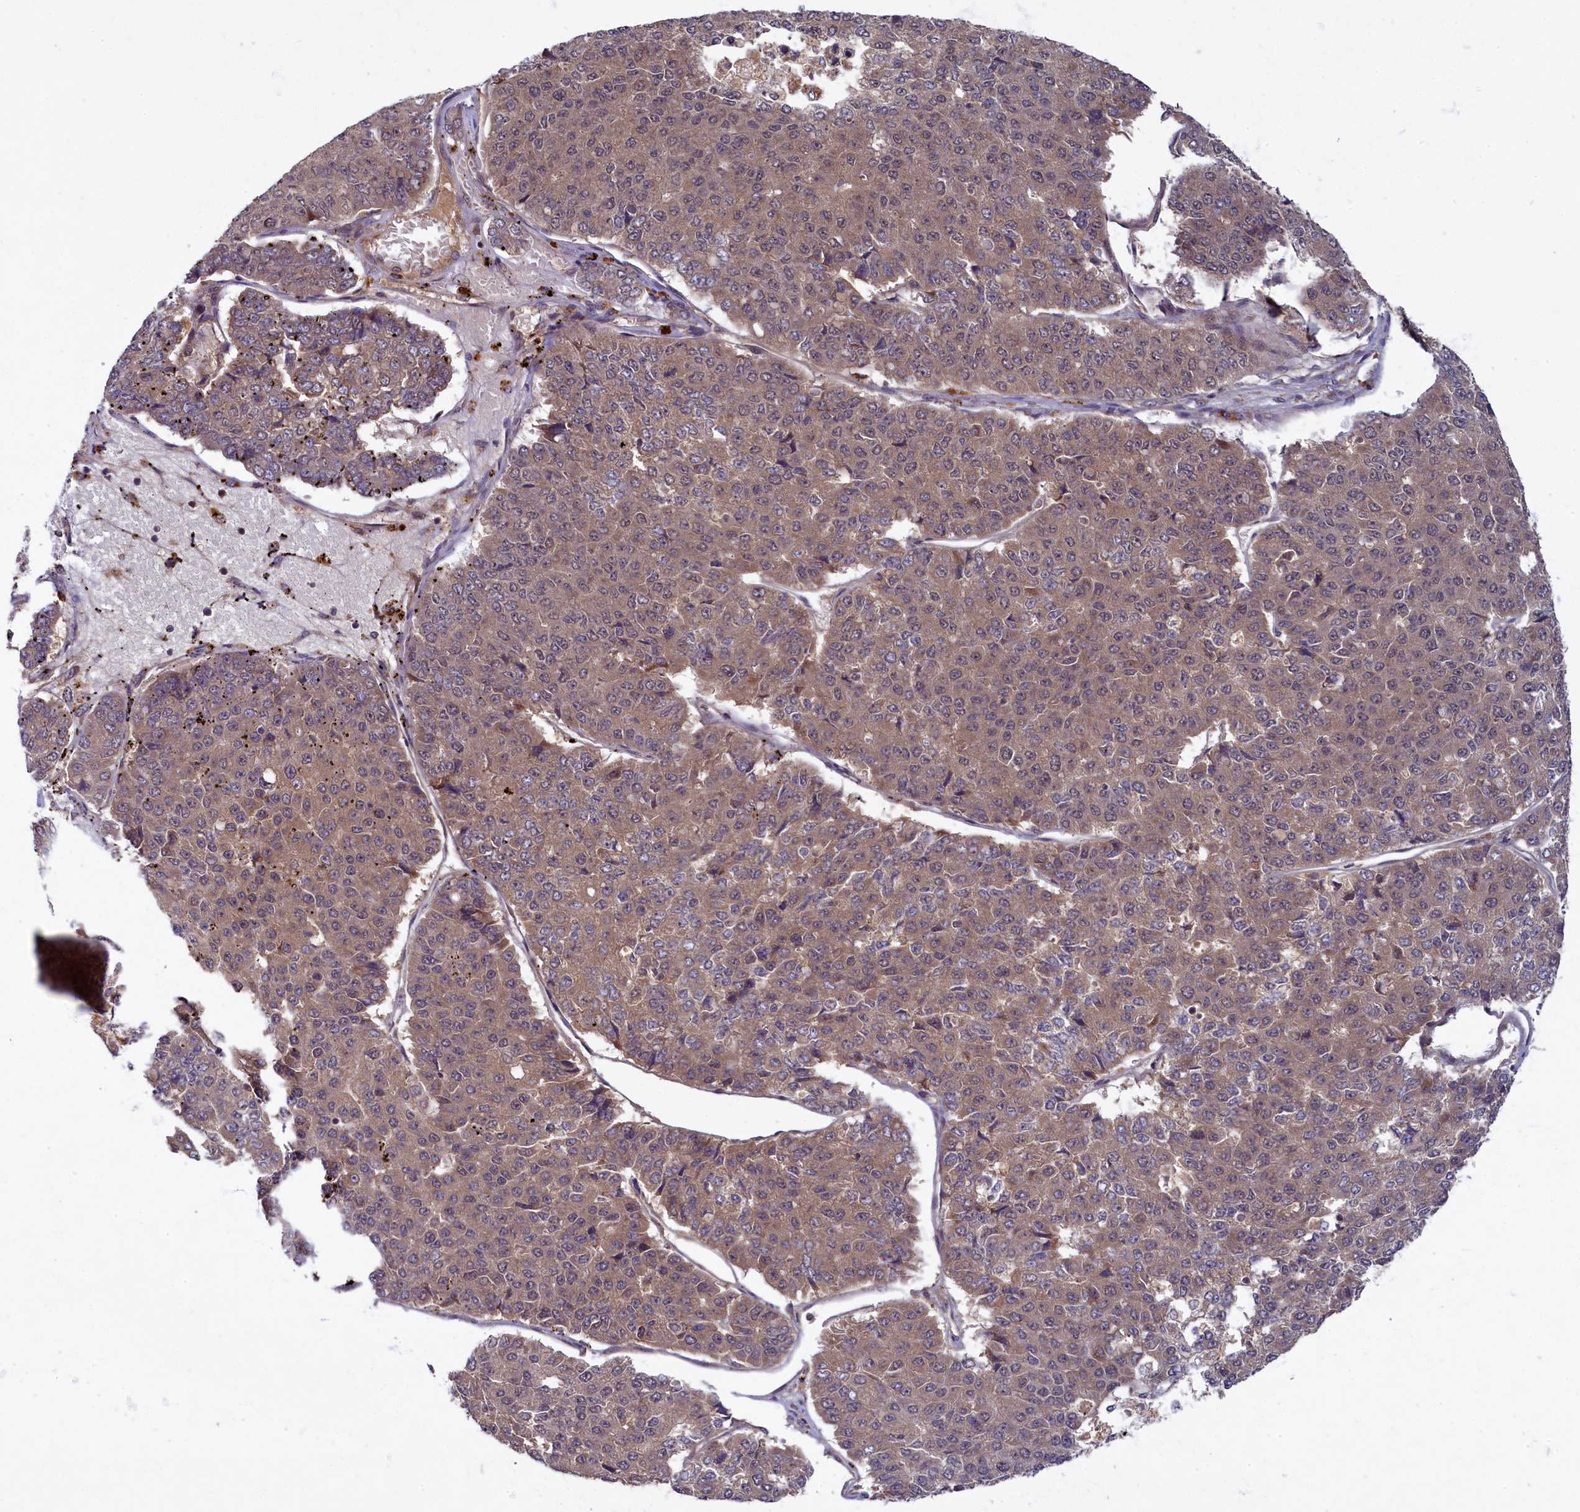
{"staining": {"intensity": "weak", "quantity": "25%-75%", "location": "cytoplasmic/membranous"}, "tissue": "pancreatic cancer", "cell_type": "Tumor cells", "image_type": "cancer", "snomed": [{"axis": "morphology", "description": "Adenocarcinoma, NOS"}, {"axis": "topography", "description": "Pancreas"}], "caption": "A low amount of weak cytoplasmic/membranous expression is identified in about 25%-75% of tumor cells in adenocarcinoma (pancreatic) tissue.", "gene": "BICD1", "patient": {"sex": "male", "age": 50}}